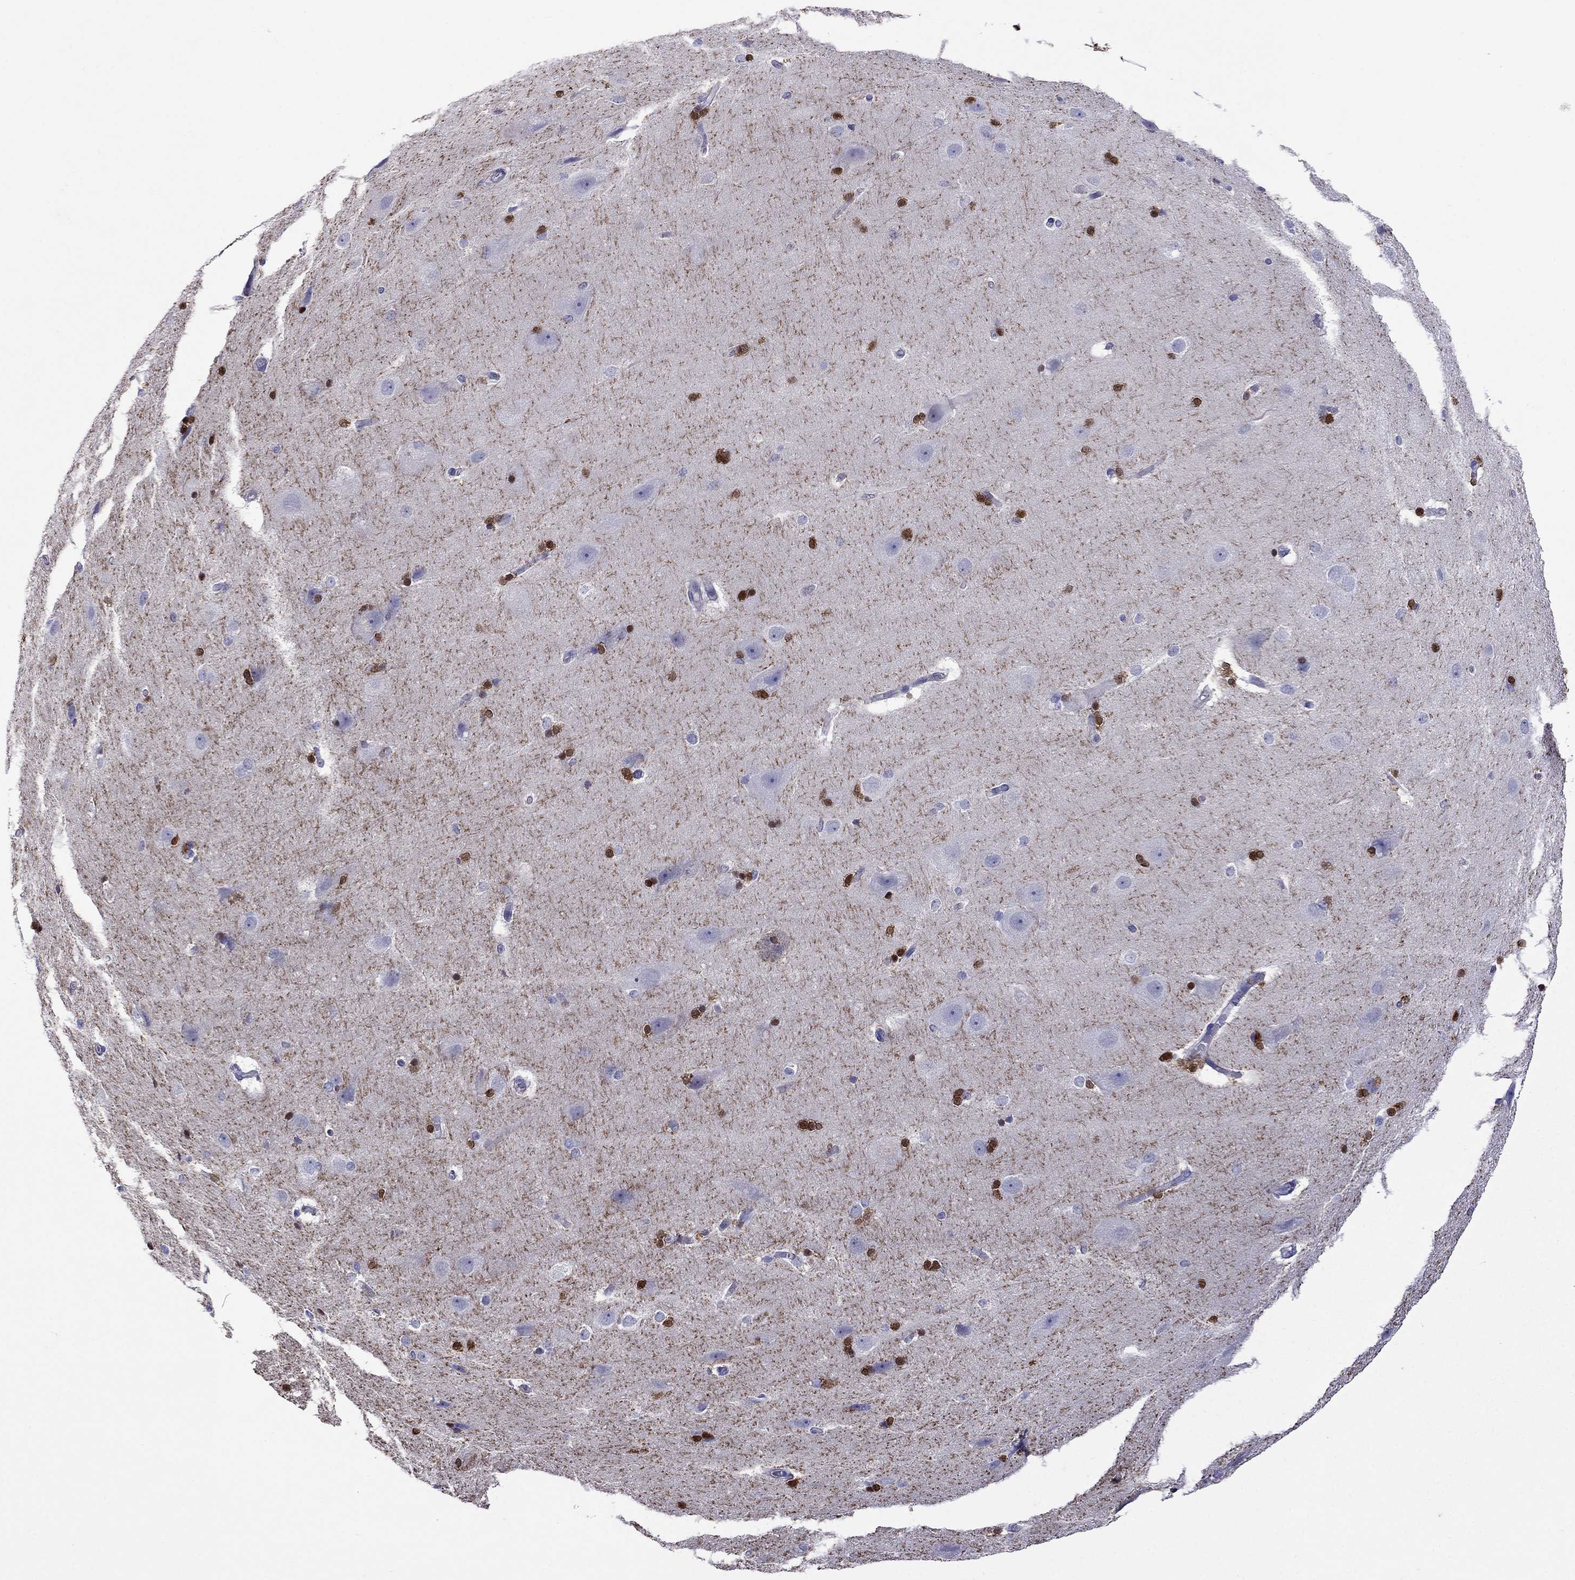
{"staining": {"intensity": "strong", "quantity": "<25%", "location": "nuclear"}, "tissue": "hippocampus", "cell_type": "Glial cells", "image_type": "normal", "snomed": [{"axis": "morphology", "description": "Normal tissue, NOS"}, {"axis": "topography", "description": "Cerebral cortex"}, {"axis": "topography", "description": "Hippocampus"}], "caption": "Glial cells display medium levels of strong nuclear positivity in about <25% of cells in unremarkable hippocampus. The protein is stained brown, and the nuclei are stained in blue (DAB IHC with brightfield microscopy, high magnification).", "gene": "STAR", "patient": {"sex": "female", "age": 19}}